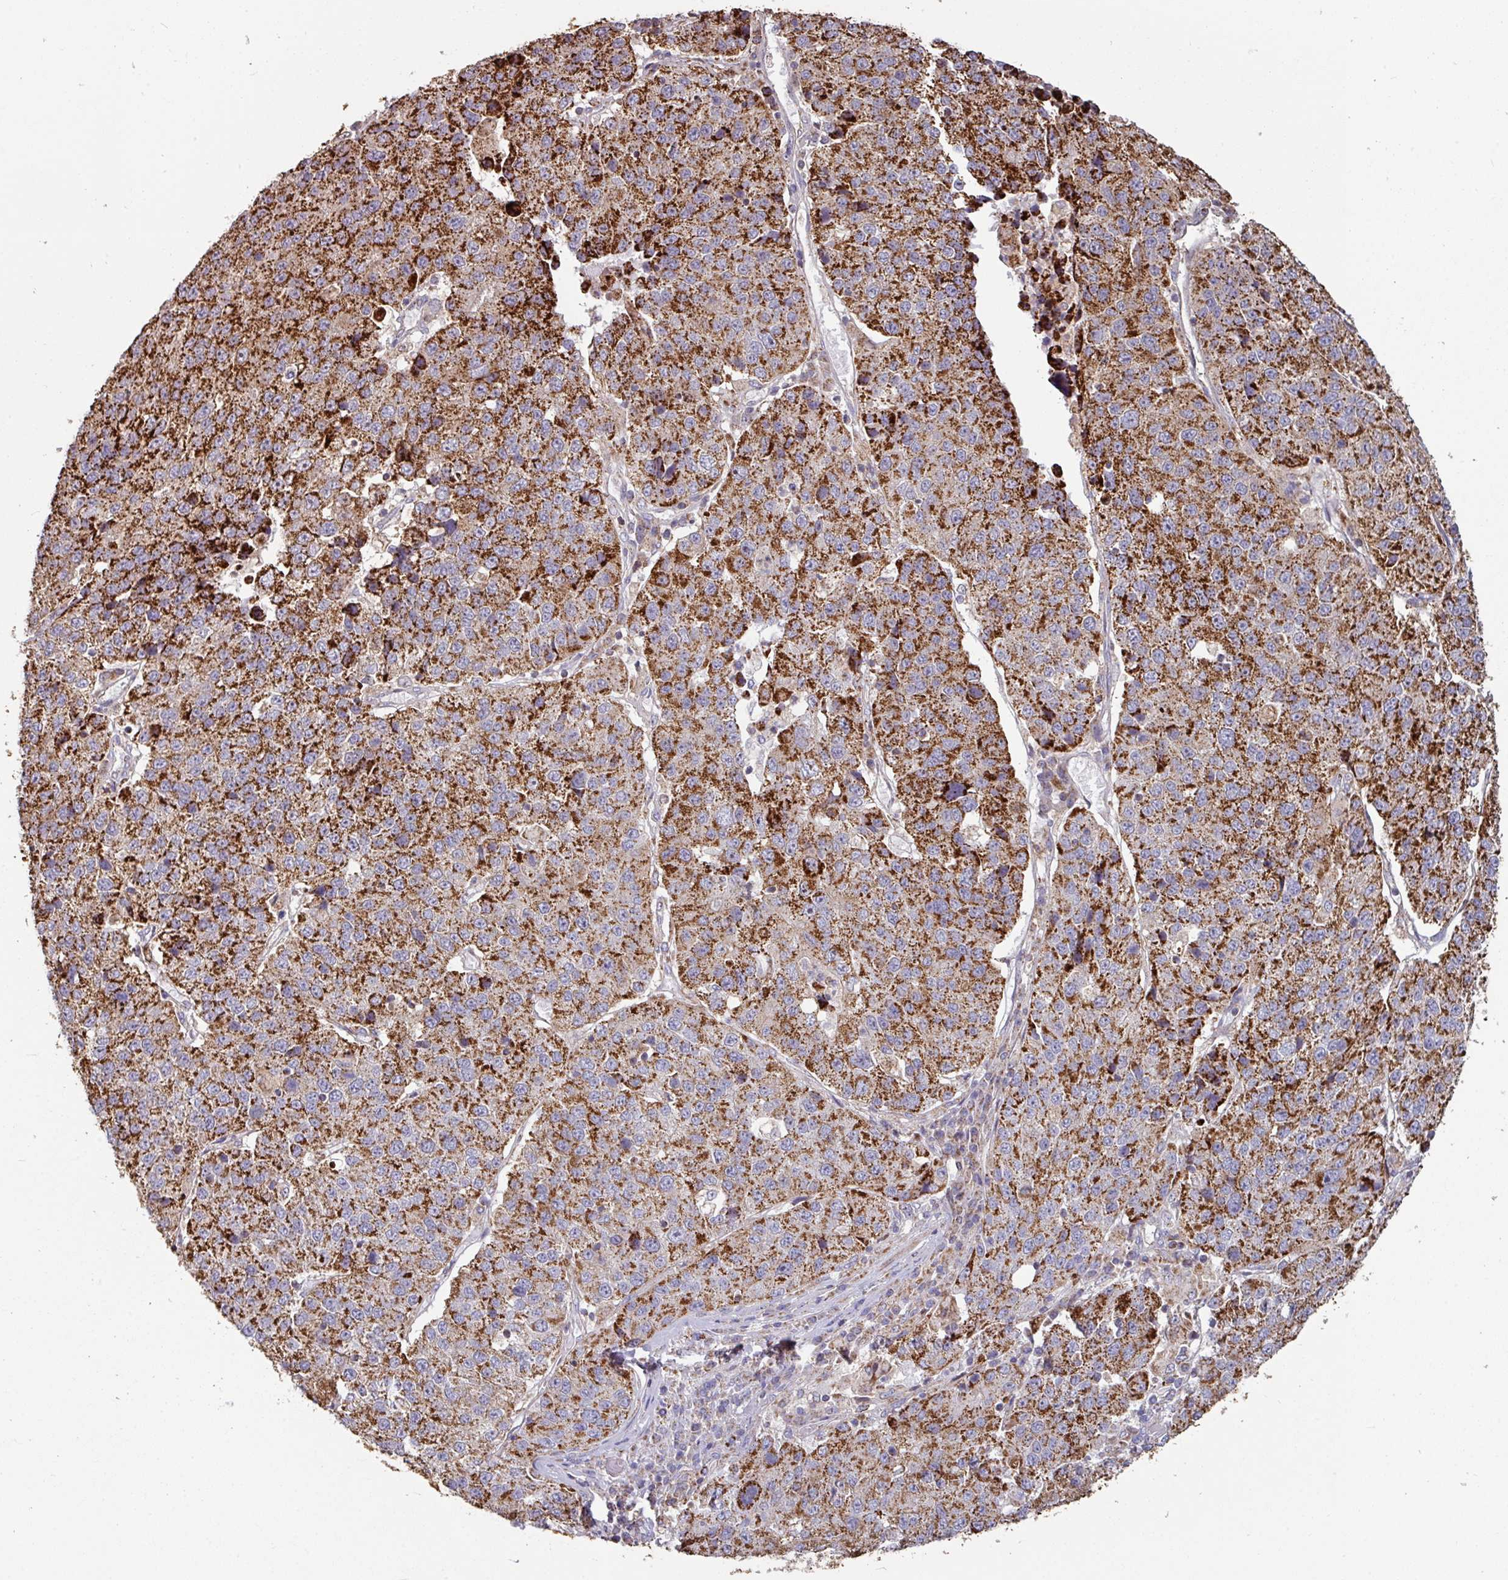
{"staining": {"intensity": "strong", "quantity": ">75%", "location": "cytoplasmic/membranous"}, "tissue": "stomach cancer", "cell_type": "Tumor cells", "image_type": "cancer", "snomed": [{"axis": "morphology", "description": "Adenocarcinoma, NOS"}, {"axis": "topography", "description": "Stomach"}], "caption": "Stomach cancer (adenocarcinoma) stained with DAB (3,3'-diaminobenzidine) immunohistochemistry shows high levels of strong cytoplasmic/membranous staining in about >75% of tumor cells.", "gene": "OR2D3", "patient": {"sex": "male", "age": 71}}